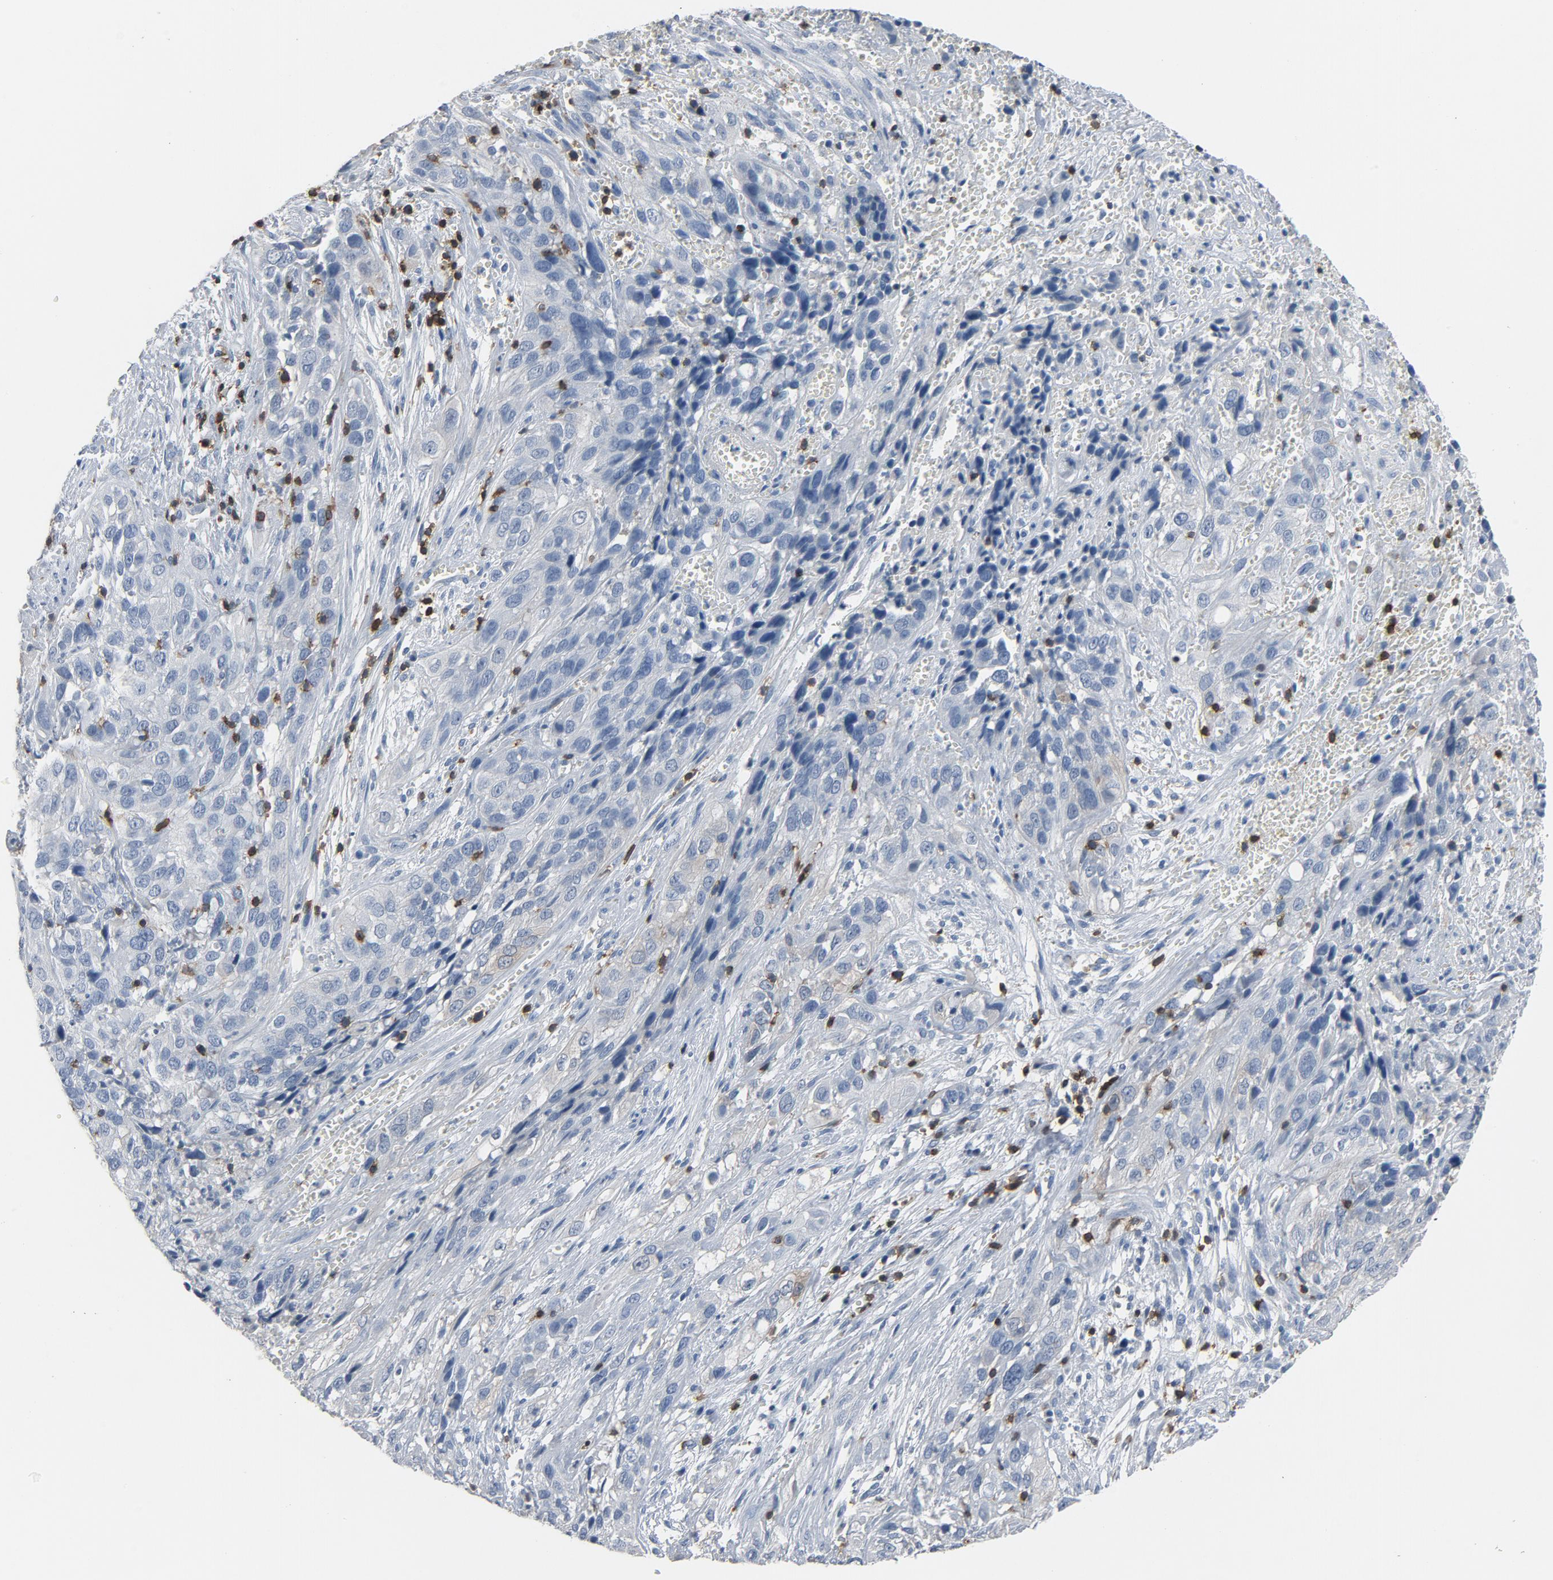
{"staining": {"intensity": "negative", "quantity": "none", "location": "none"}, "tissue": "cervical cancer", "cell_type": "Tumor cells", "image_type": "cancer", "snomed": [{"axis": "morphology", "description": "Squamous cell carcinoma, NOS"}, {"axis": "topography", "description": "Cervix"}], "caption": "Immunohistochemistry (IHC) micrograph of neoplastic tissue: squamous cell carcinoma (cervical) stained with DAB displays no significant protein expression in tumor cells.", "gene": "LCK", "patient": {"sex": "female", "age": 32}}